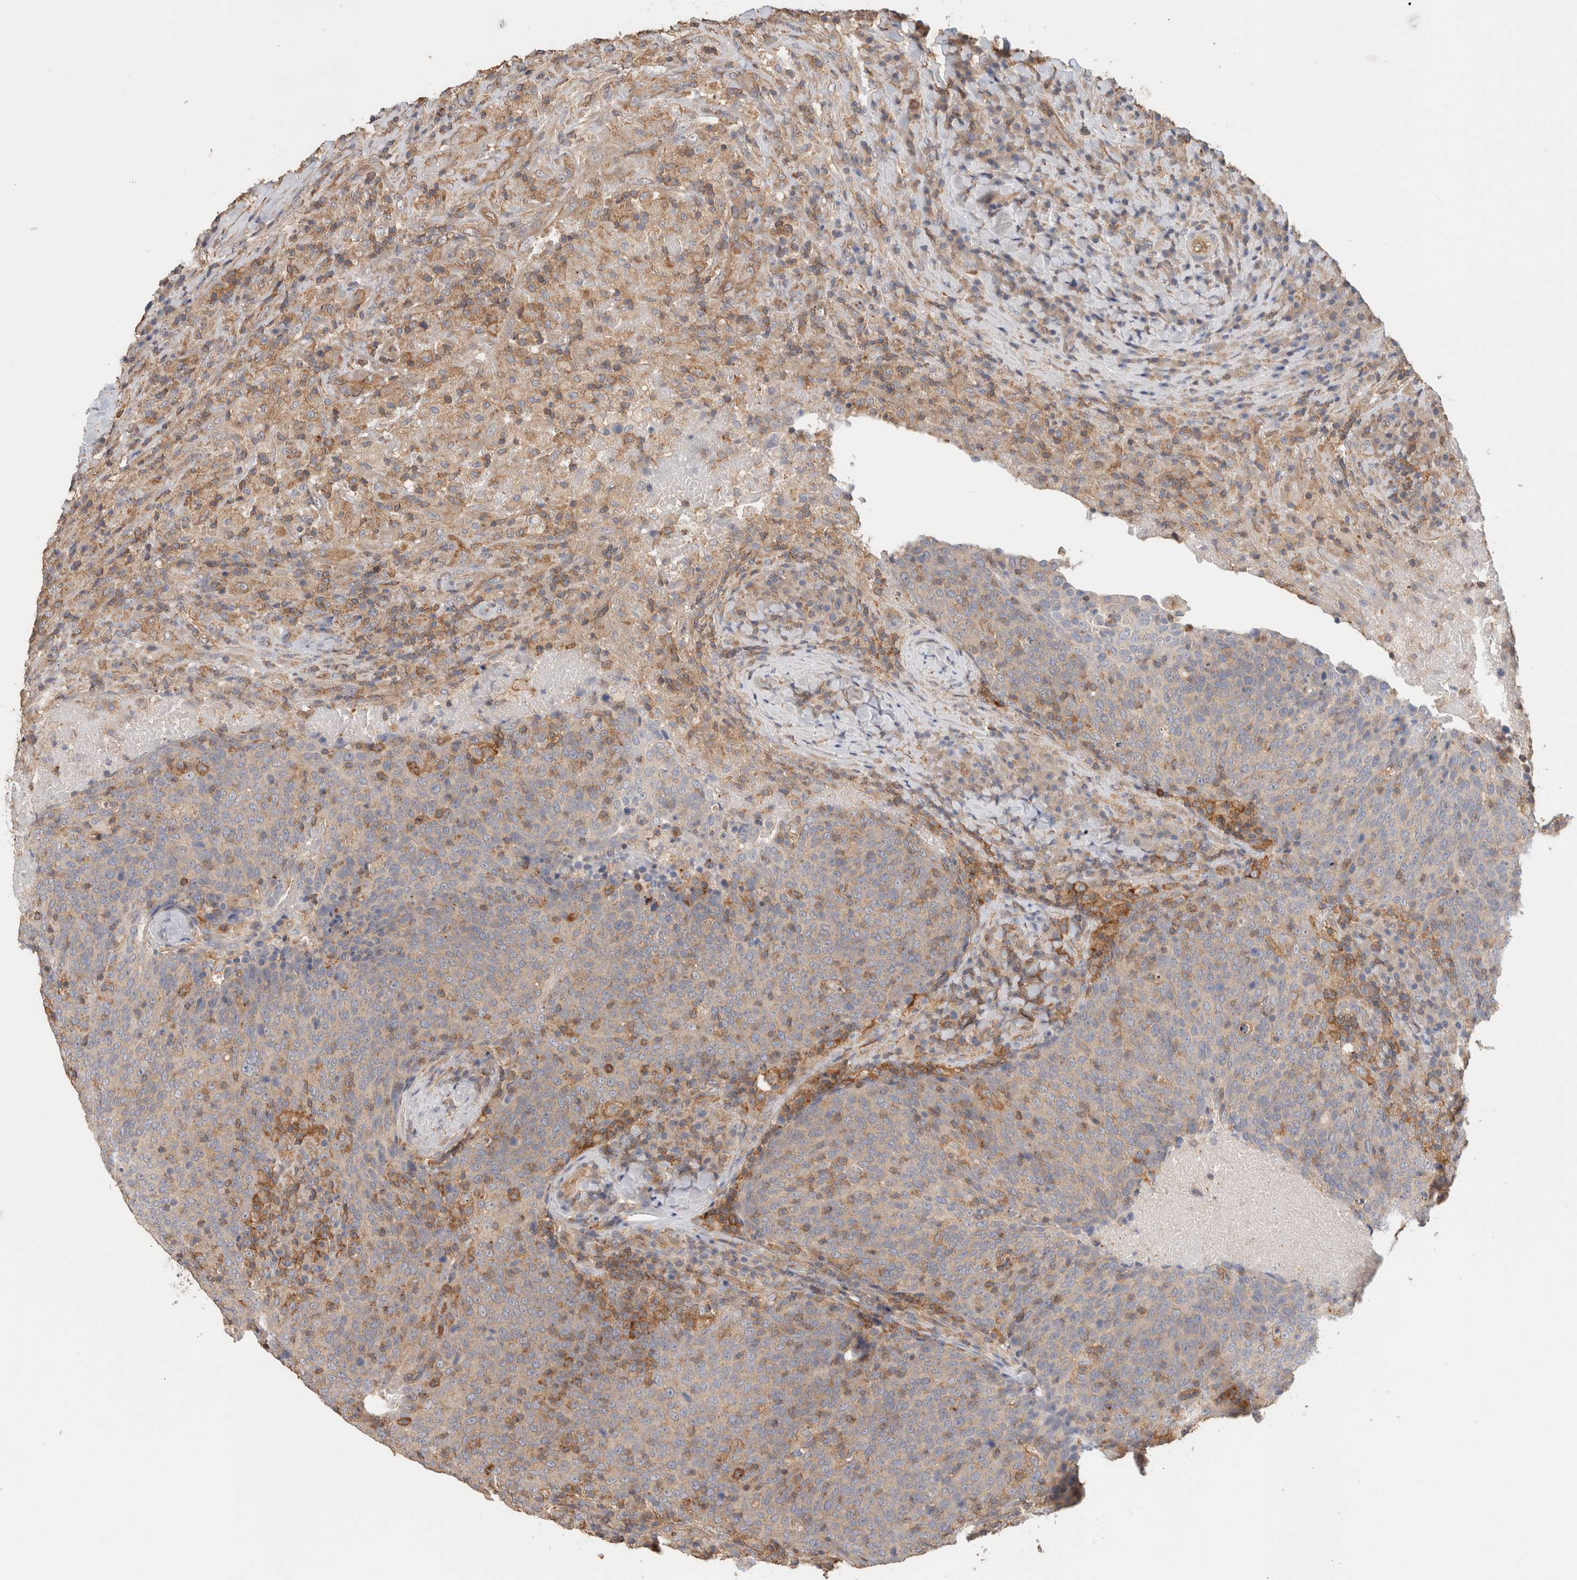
{"staining": {"intensity": "weak", "quantity": ">75%", "location": "cytoplasmic/membranous"}, "tissue": "head and neck cancer", "cell_type": "Tumor cells", "image_type": "cancer", "snomed": [{"axis": "morphology", "description": "Squamous cell carcinoma, NOS"}, {"axis": "morphology", "description": "Squamous cell carcinoma, metastatic, NOS"}, {"axis": "topography", "description": "Lymph node"}, {"axis": "topography", "description": "Head-Neck"}], "caption": "Tumor cells display weak cytoplasmic/membranous positivity in approximately >75% of cells in head and neck cancer (squamous cell carcinoma).", "gene": "CFAP418", "patient": {"sex": "male", "age": 62}}